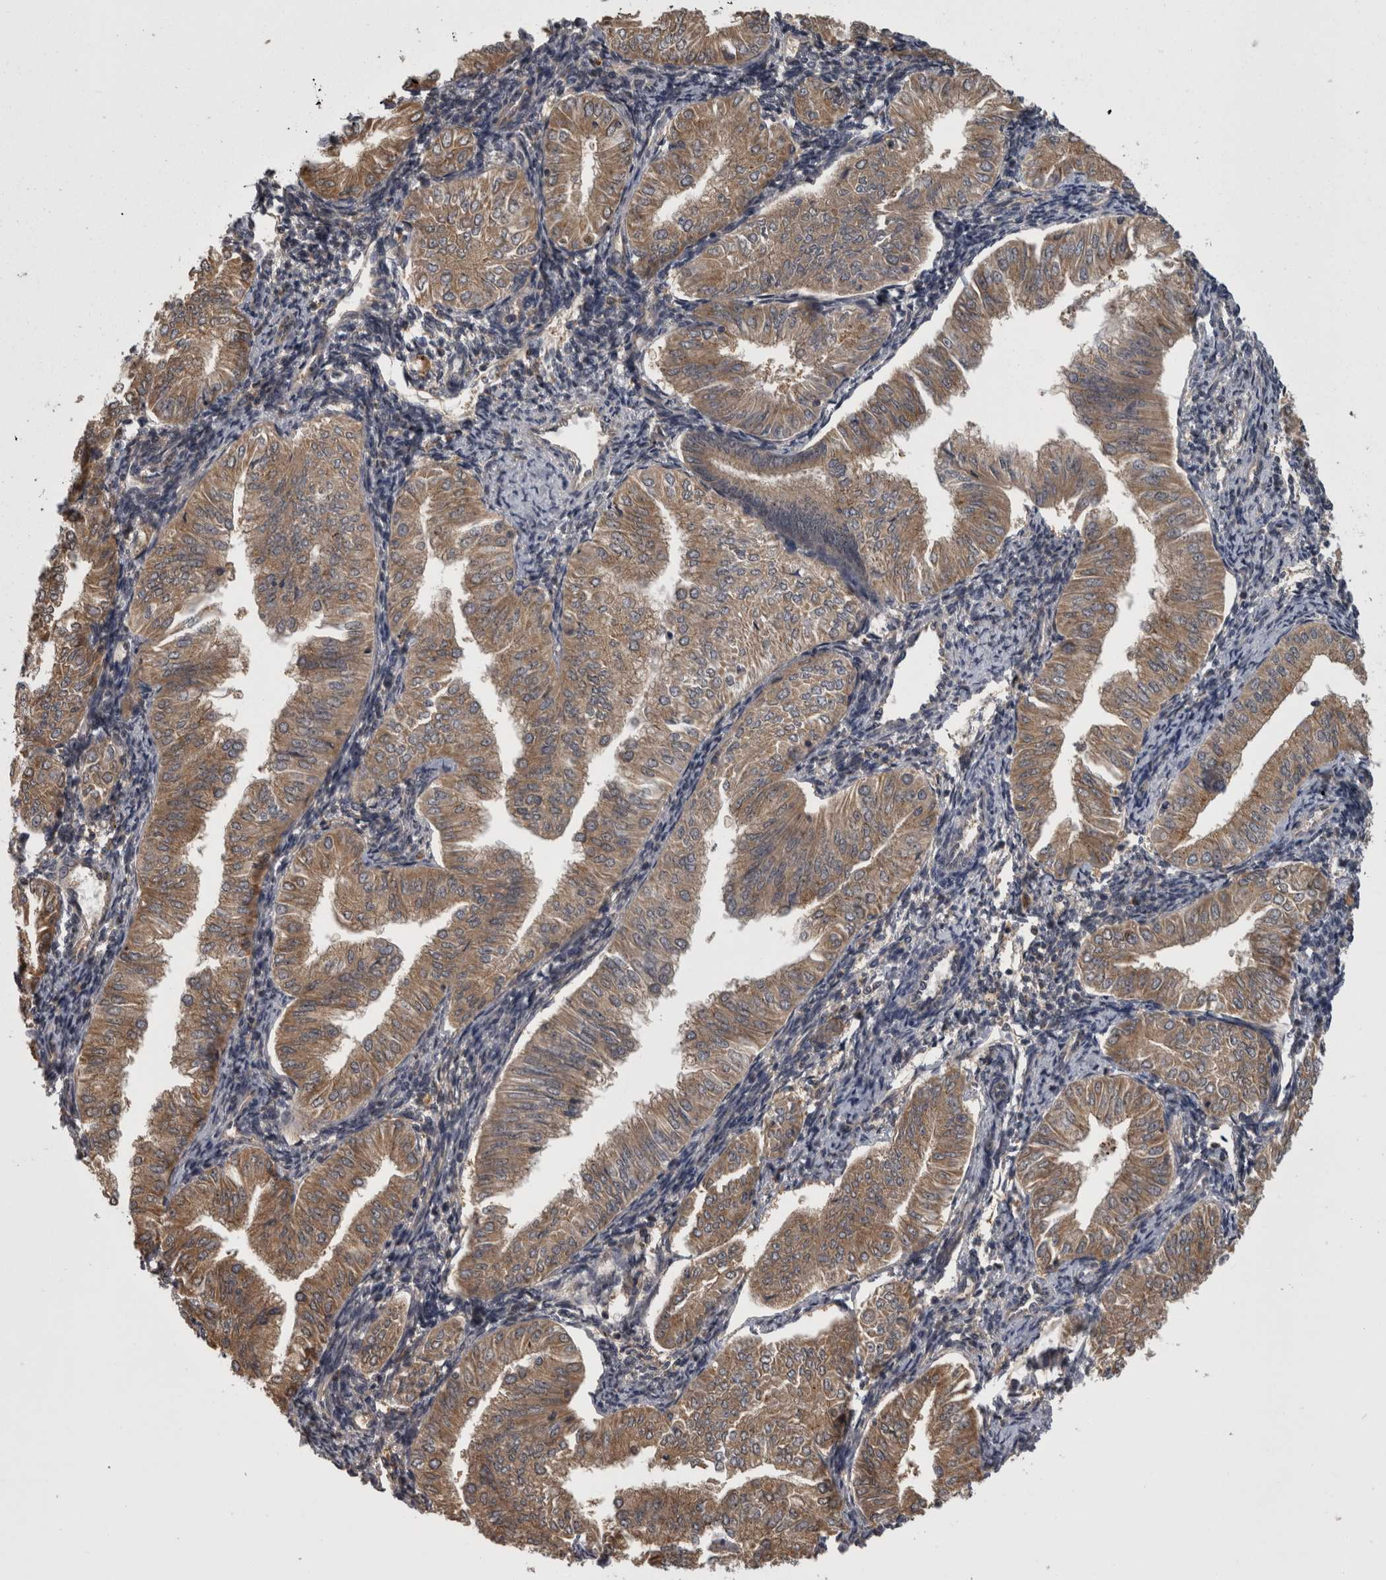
{"staining": {"intensity": "moderate", "quantity": ">75%", "location": "cytoplasmic/membranous"}, "tissue": "endometrial cancer", "cell_type": "Tumor cells", "image_type": "cancer", "snomed": [{"axis": "morphology", "description": "Normal tissue, NOS"}, {"axis": "morphology", "description": "Adenocarcinoma, NOS"}, {"axis": "topography", "description": "Endometrium"}], "caption": "A brown stain highlights moderate cytoplasmic/membranous staining of a protein in endometrial cancer (adenocarcinoma) tumor cells. (Brightfield microscopy of DAB IHC at high magnification).", "gene": "APRT", "patient": {"sex": "female", "age": 53}}